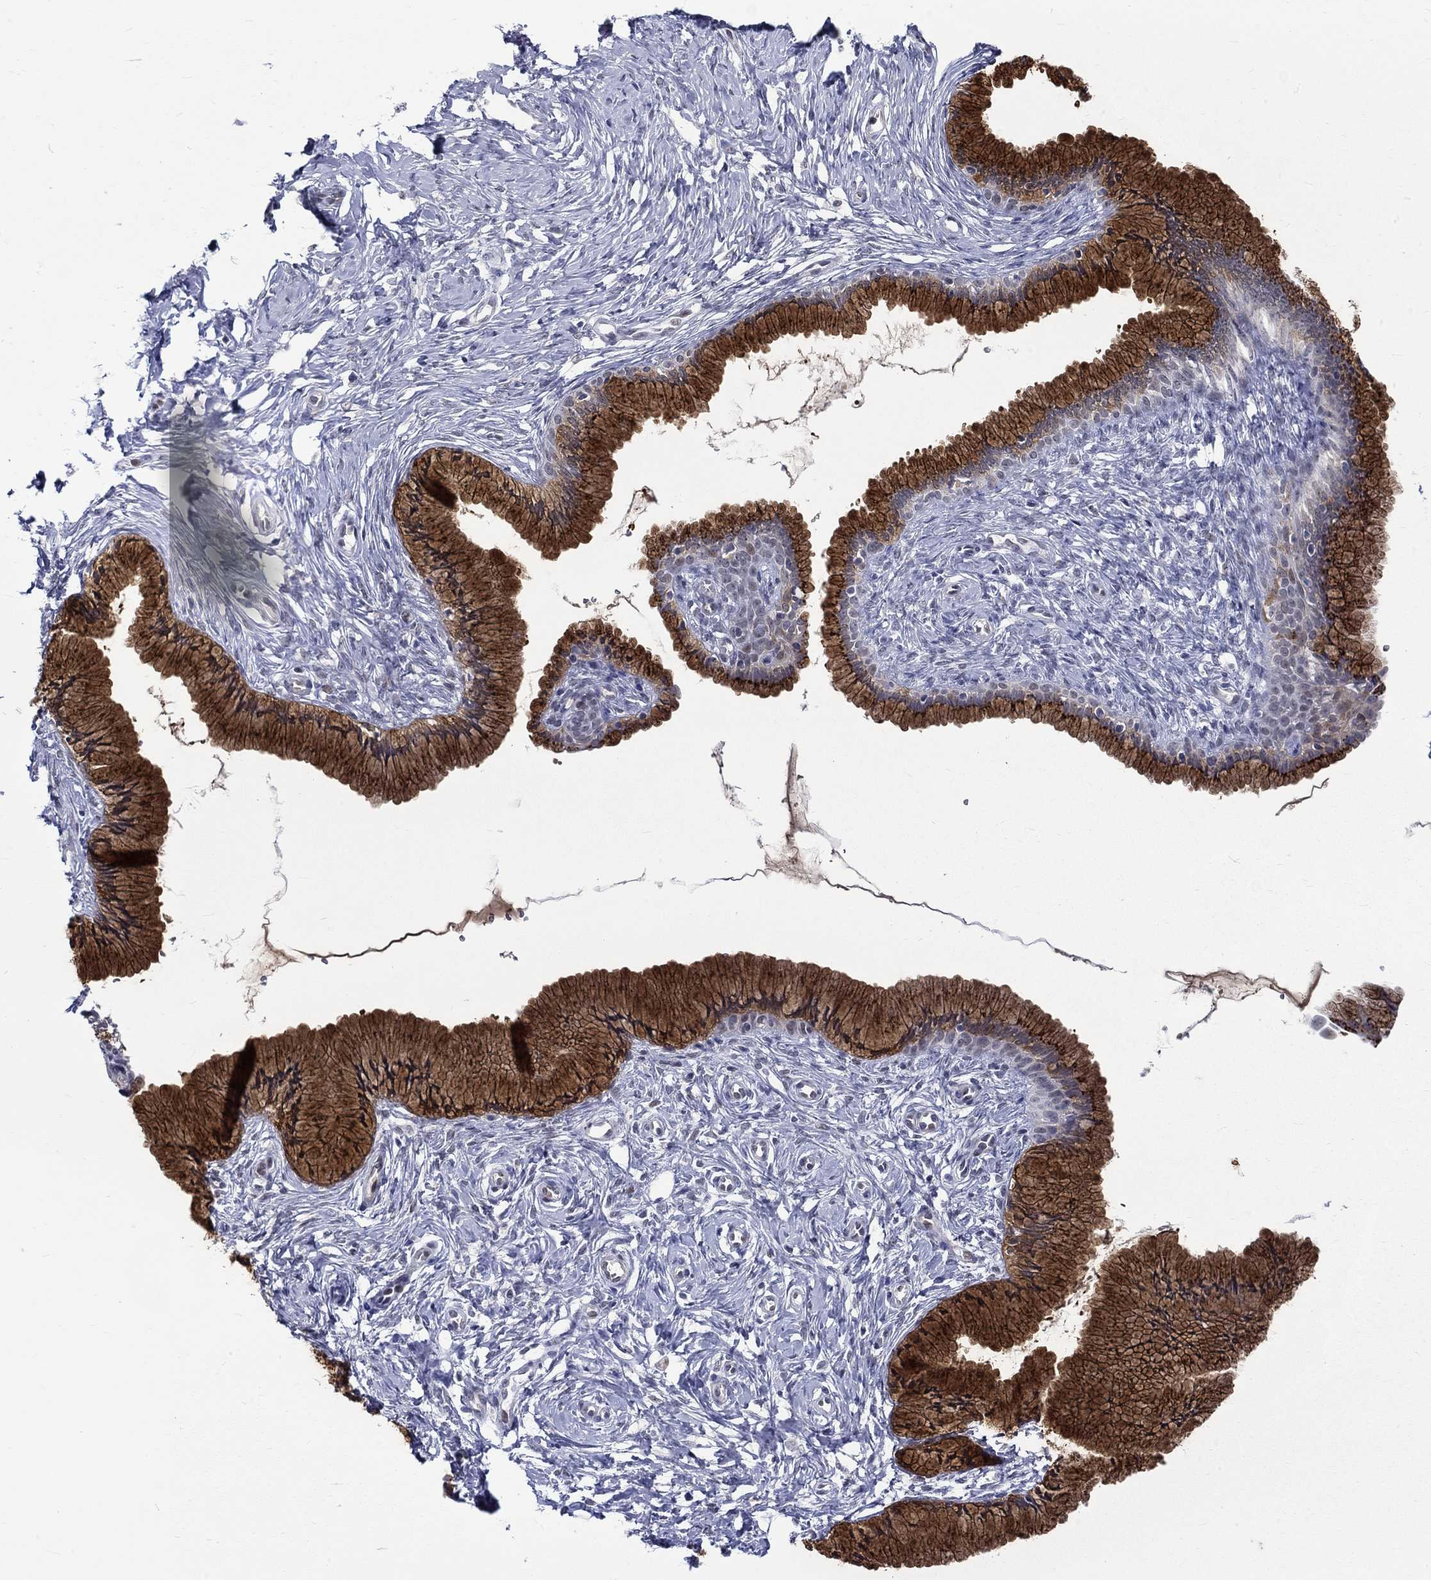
{"staining": {"intensity": "strong", "quantity": ">75%", "location": "cytoplasmic/membranous"}, "tissue": "cervix", "cell_type": "Glandular cells", "image_type": "normal", "snomed": [{"axis": "morphology", "description": "Normal tissue, NOS"}, {"axis": "topography", "description": "Cervix"}], "caption": "Brown immunohistochemical staining in normal cervix exhibits strong cytoplasmic/membranous positivity in approximately >75% of glandular cells.", "gene": "ST6GALNAC1", "patient": {"sex": "female", "age": 37}}